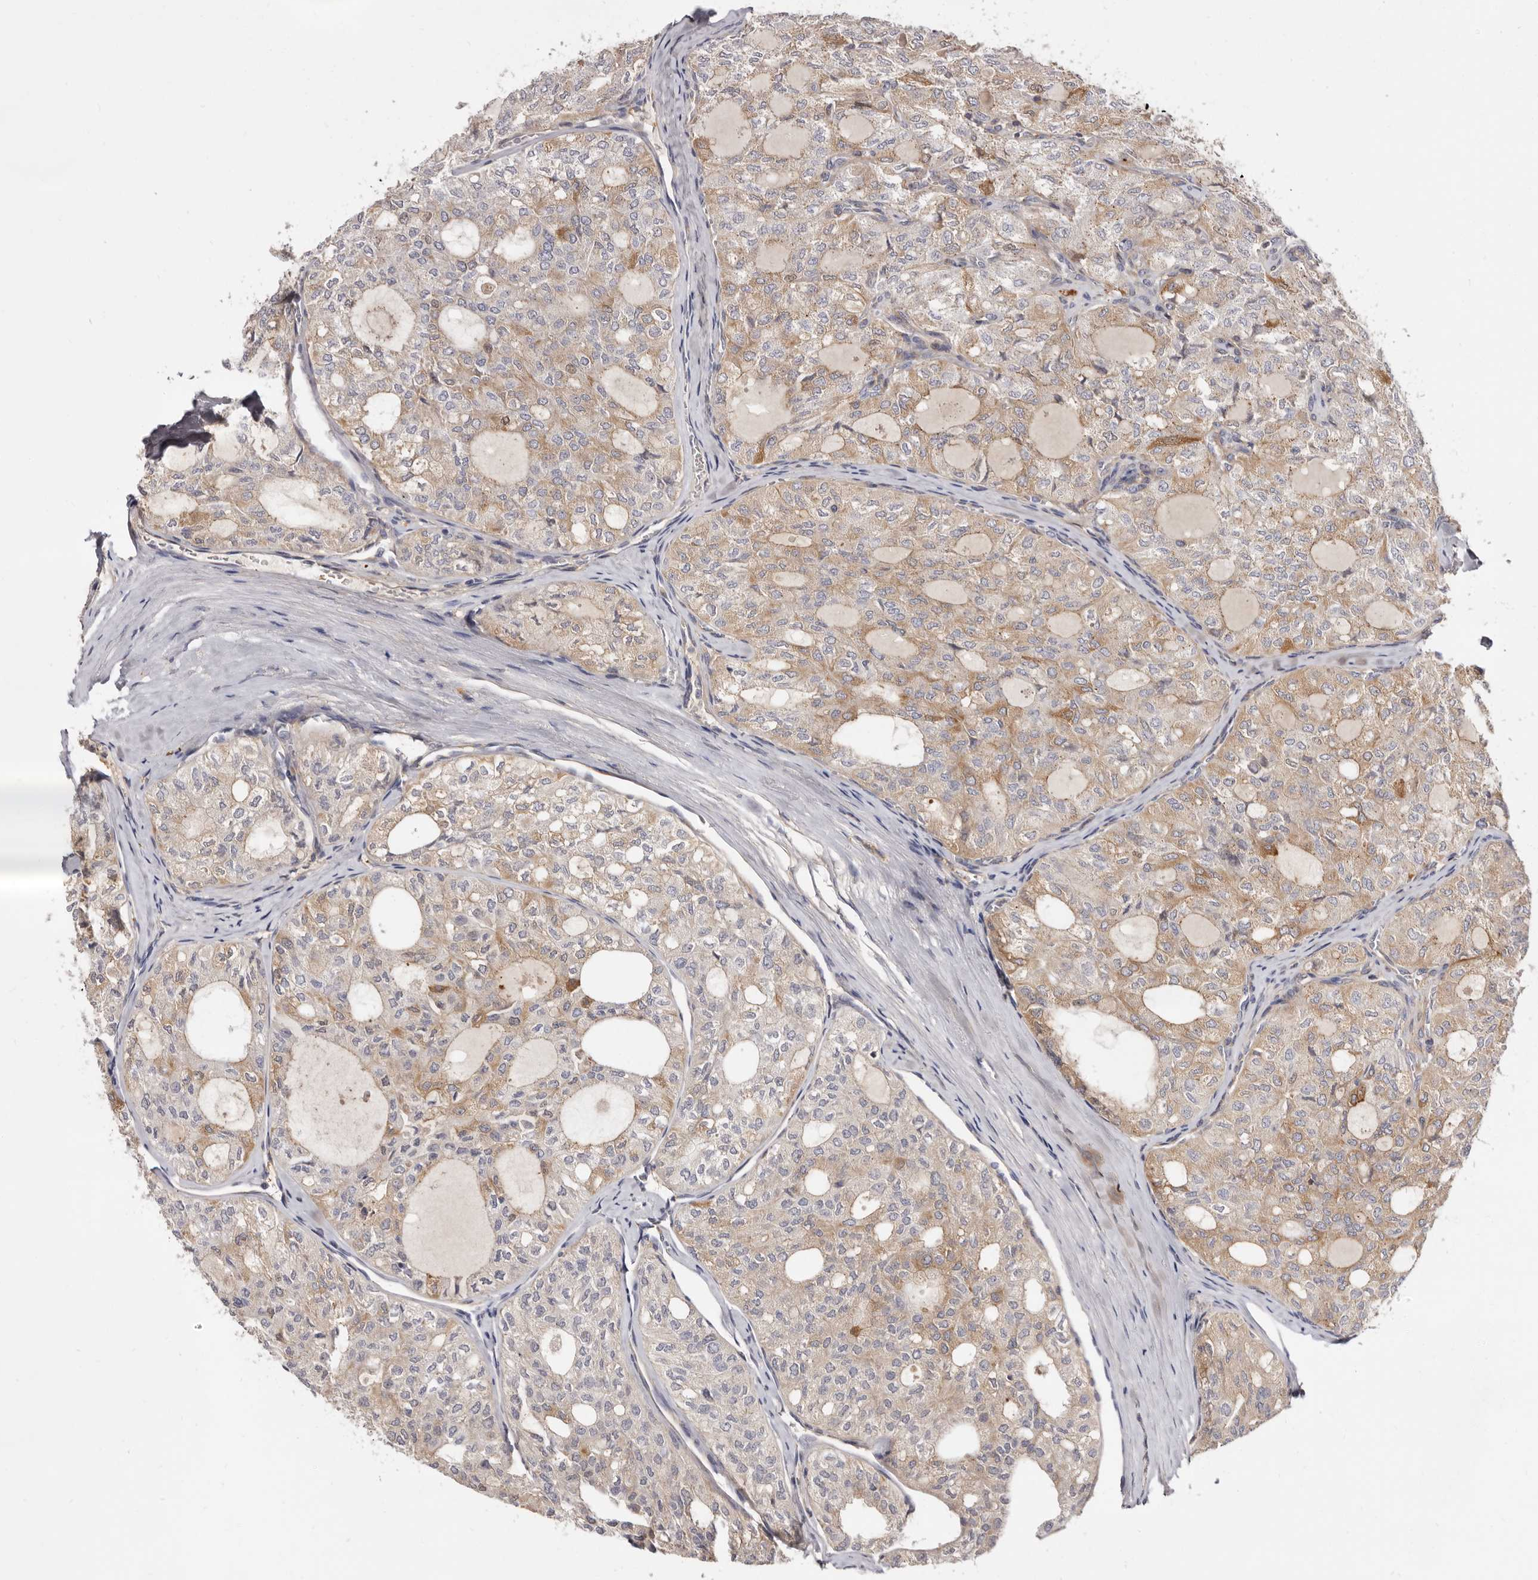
{"staining": {"intensity": "weak", "quantity": "25%-75%", "location": "cytoplasmic/membranous"}, "tissue": "thyroid cancer", "cell_type": "Tumor cells", "image_type": "cancer", "snomed": [{"axis": "morphology", "description": "Follicular adenoma carcinoma, NOS"}, {"axis": "topography", "description": "Thyroid gland"}], "caption": "Thyroid cancer was stained to show a protein in brown. There is low levels of weak cytoplasmic/membranous positivity in approximately 25%-75% of tumor cells.", "gene": "ADAMTS20", "patient": {"sex": "male", "age": 75}}